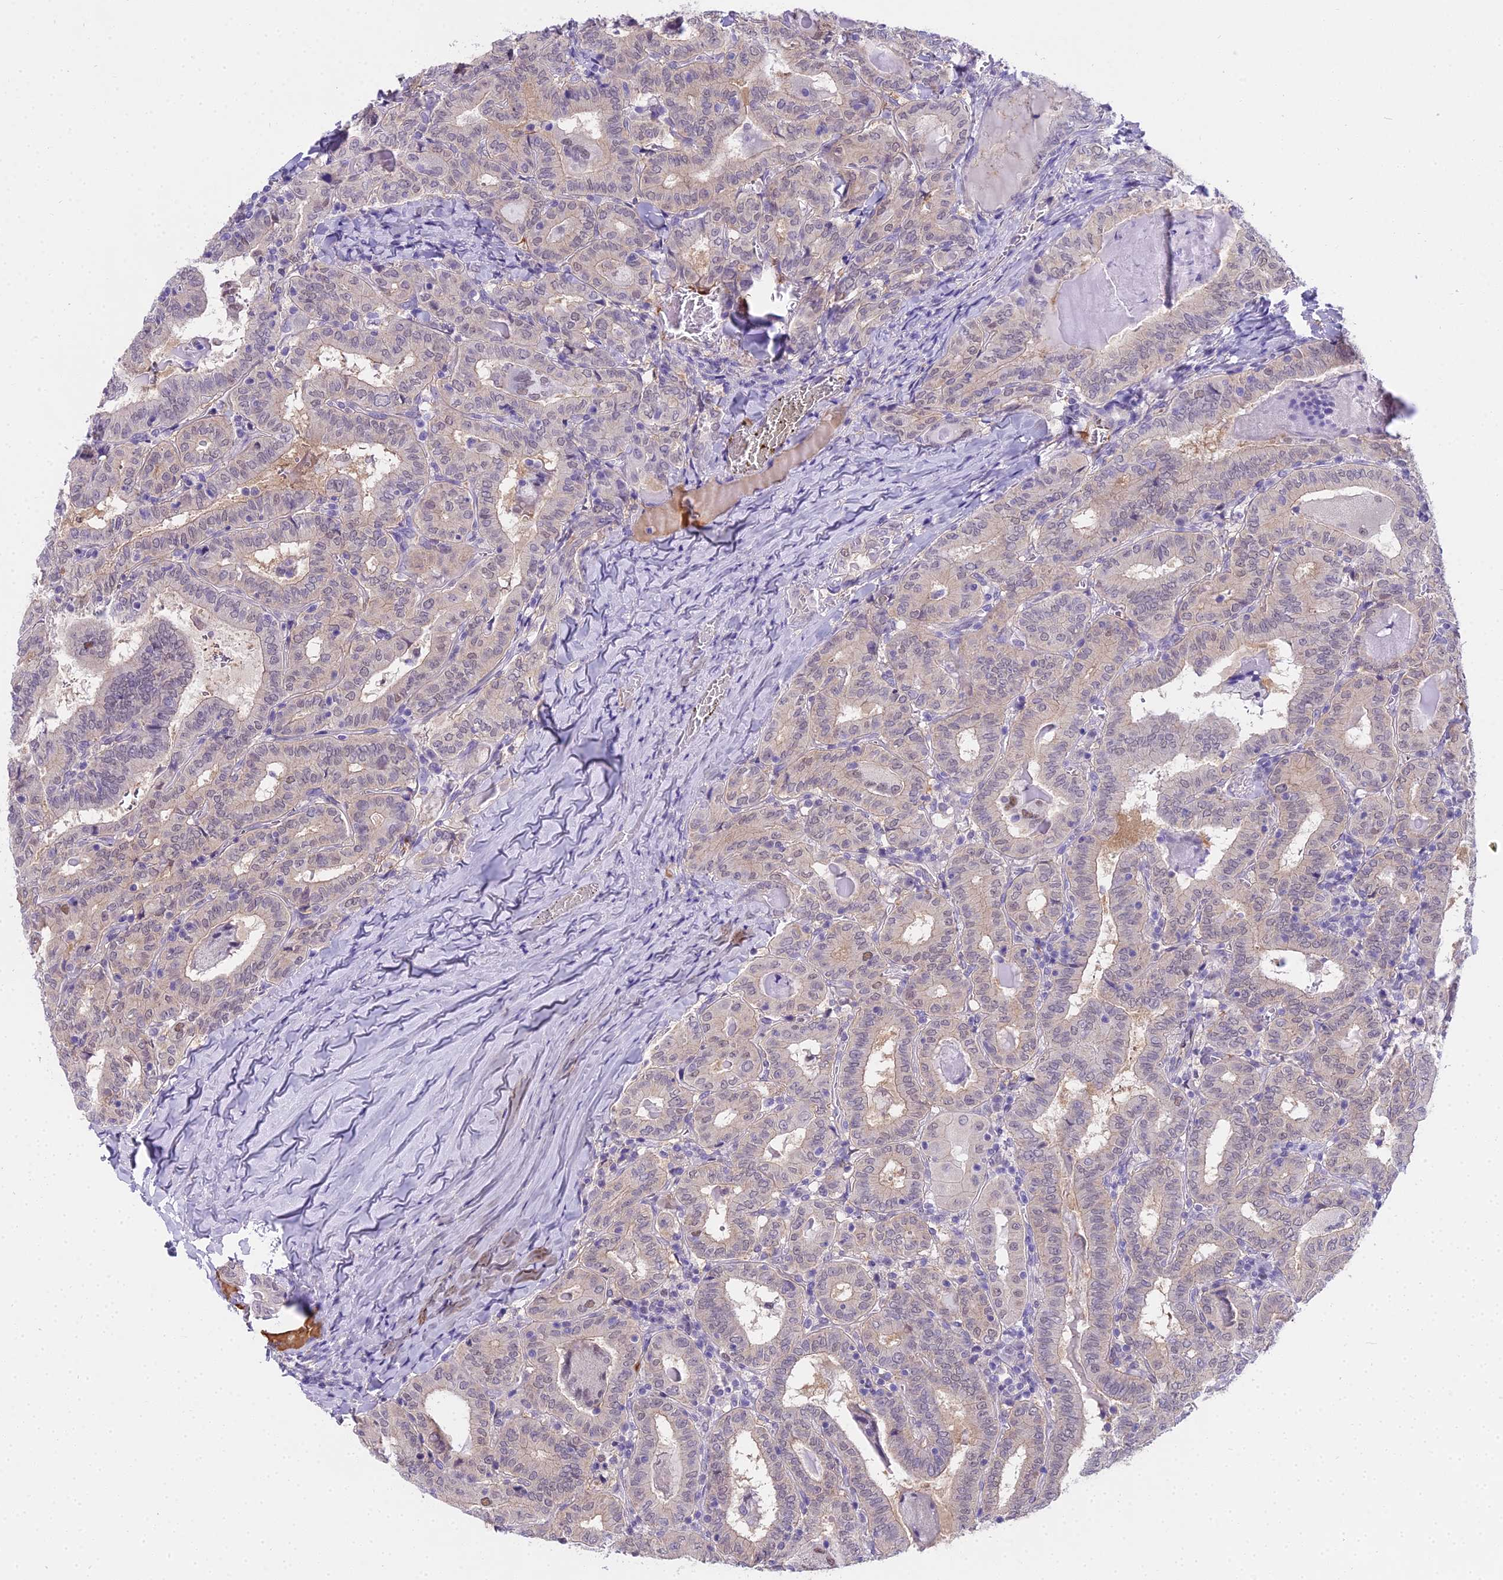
{"staining": {"intensity": "negative", "quantity": "none", "location": "none"}, "tissue": "thyroid cancer", "cell_type": "Tumor cells", "image_type": "cancer", "snomed": [{"axis": "morphology", "description": "Papillary adenocarcinoma, NOS"}, {"axis": "topography", "description": "Thyroid gland"}], "caption": "DAB immunohistochemical staining of human papillary adenocarcinoma (thyroid) shows no significant staining in tumor cells.", "gene": "MAT2A", "patient": {"sex": "female", "age": 72}}